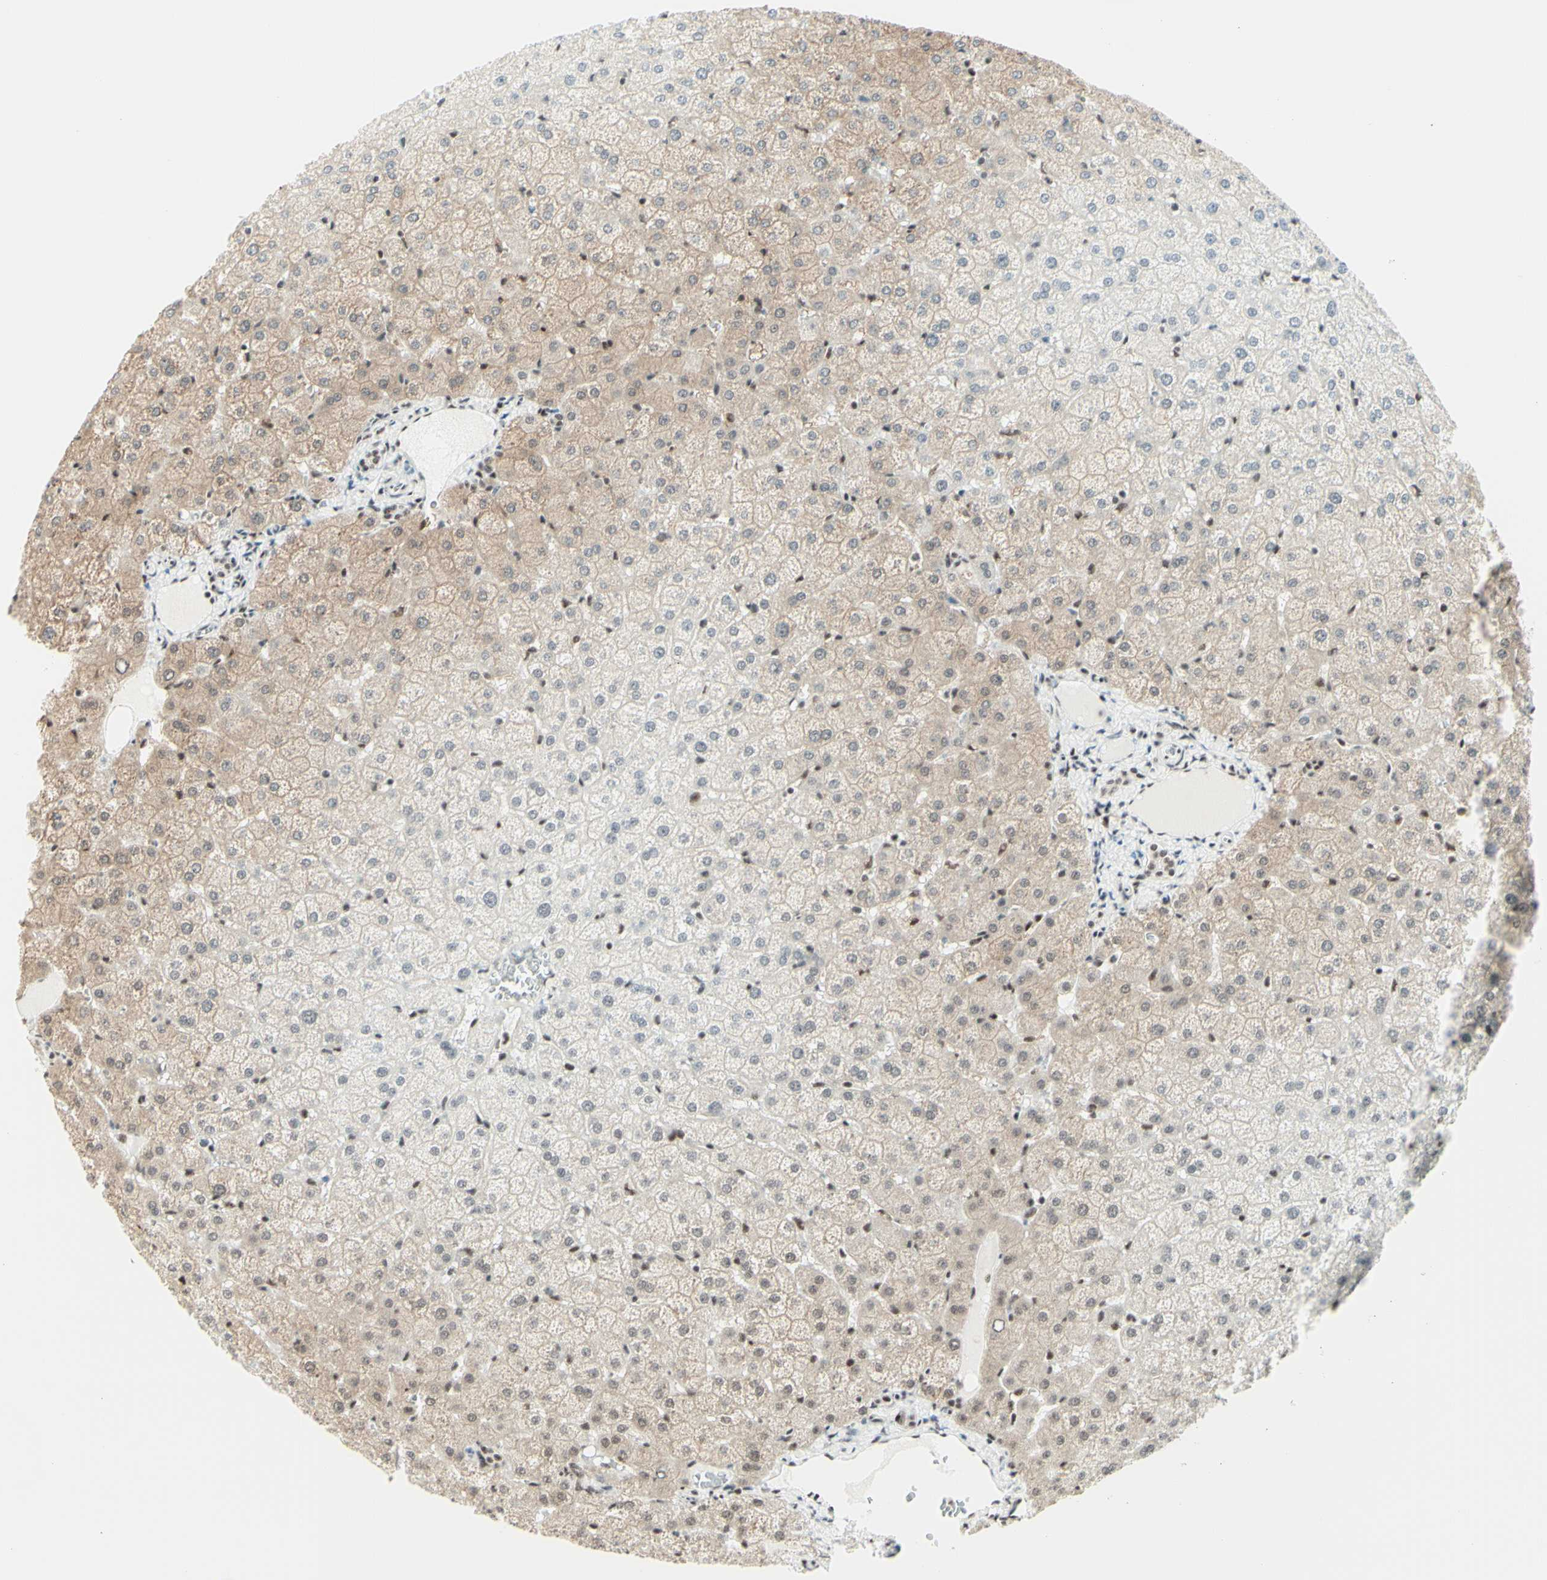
{"staining": {"intensity": "weak", "quantity": ">75%", "location": "nuclear"}, "tissue": "liver", "cell_type": "Cholangiocytes", "image_type": "normal", "snomed": [{"axis": "morphology", "description": "Normal tissue, NOS"}, {"axis": "topography", "description": "Liver"}], "caption": "Immunohistochemistry histopathology image of normal human liver stained for a protein (brown), which shows low levels of weak nuclear positivity in approximately >75% of cholangiocytes.", "gene": "WTAP", "patient": {"sex": "female", "age": 32}}